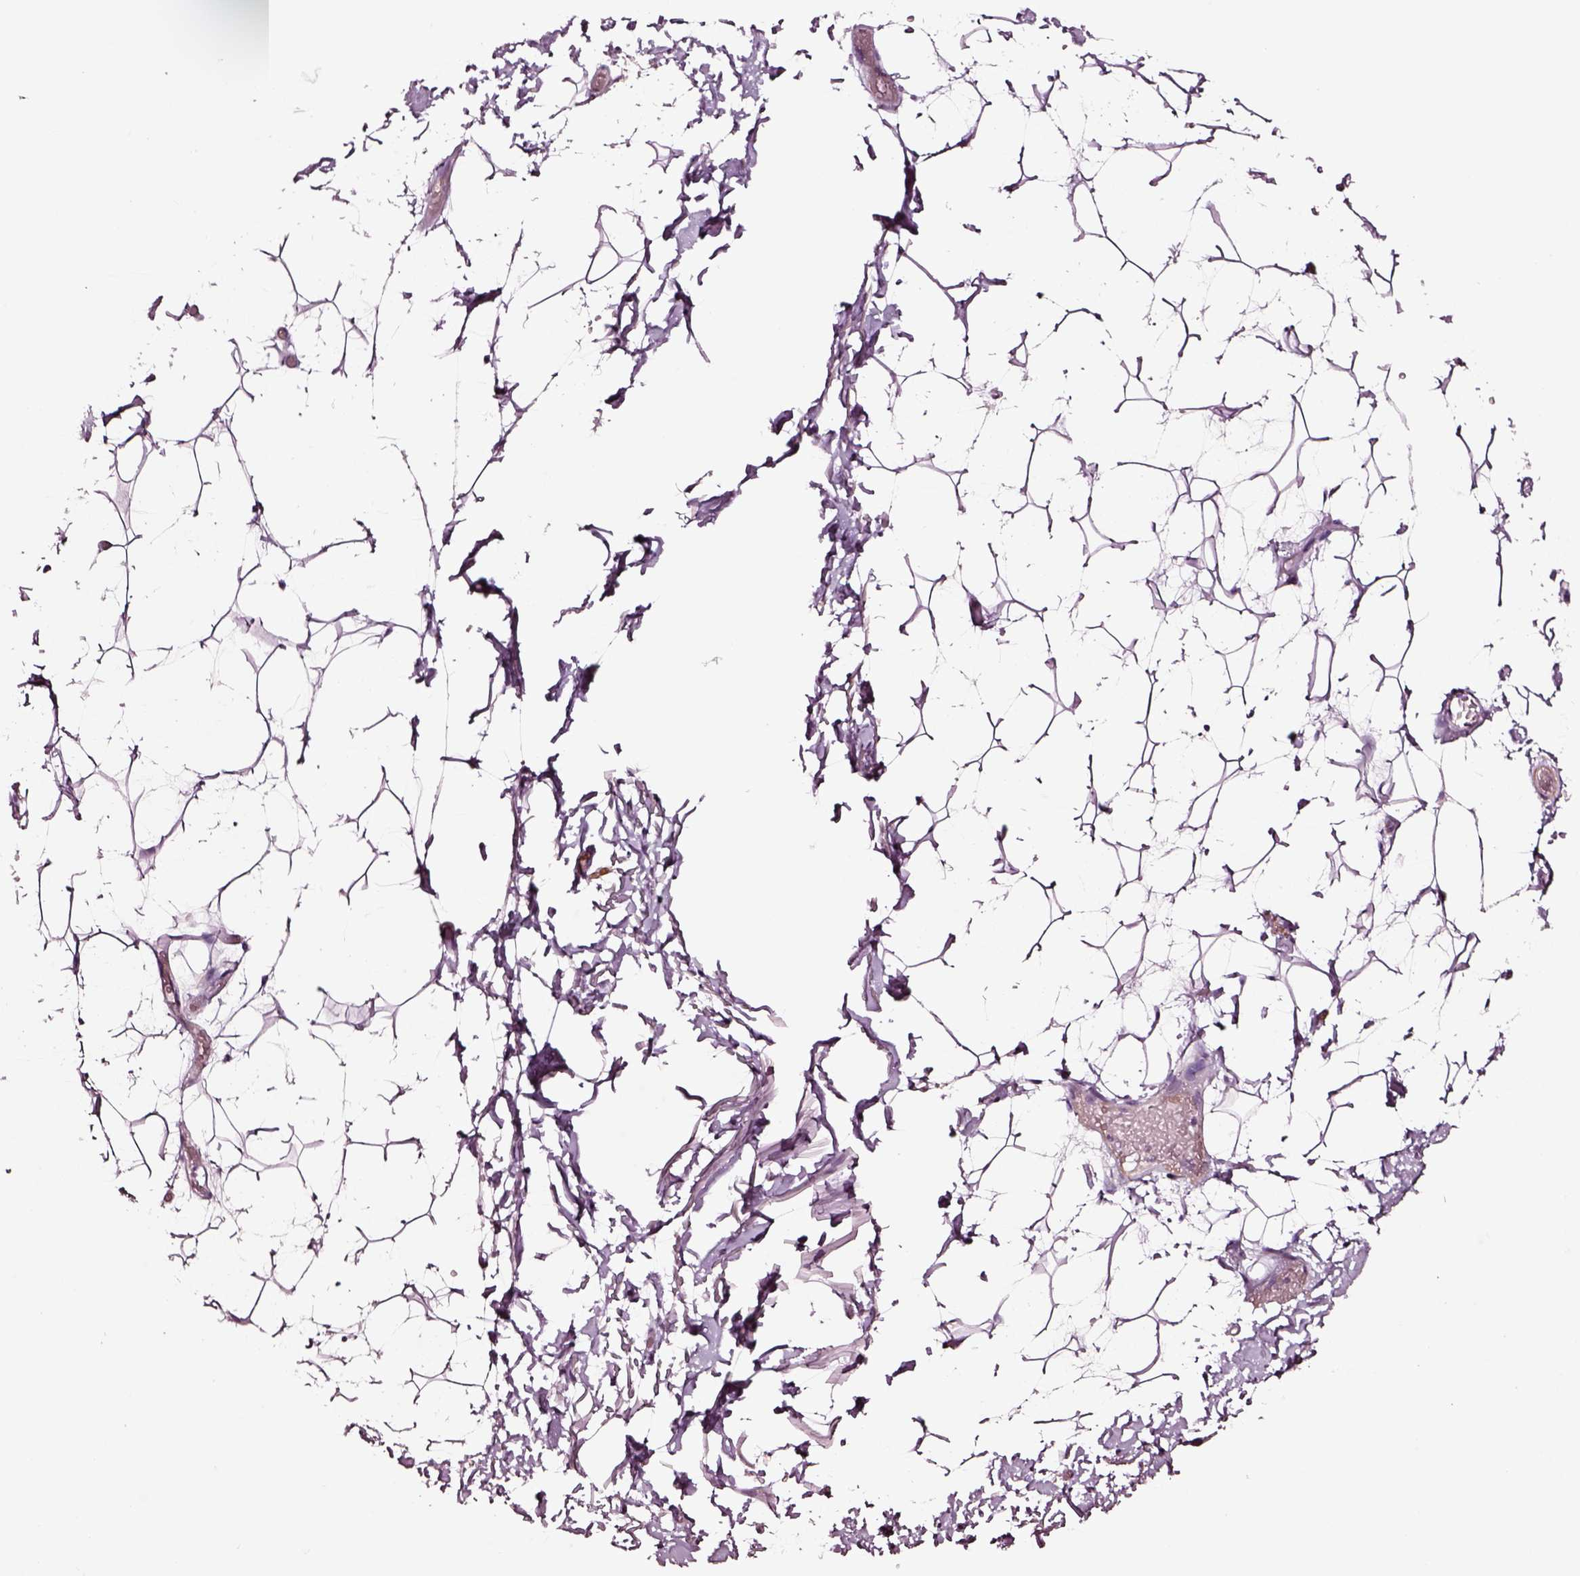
{"staining": {"intensity": "negative", "quantity": "none", "location": "none"}, "tissue": "adipose tissue", "cell_type": "Adipocytes", "image_type": "normal", "snomed": [{"axis": "morphology", "description": "Normal tissue, NOS"}, {"axis": "topography", "description": "Anal"}, {"axis": "topography", "description": "Peripheral nerve tissue"}], "caption": "This is an immunohistochemistry photomicrograph of normal human adipose tissue. There is no expression in adipocytes.", "gene": "SOX10", "patient": {"sex": "male", "age": 78}}